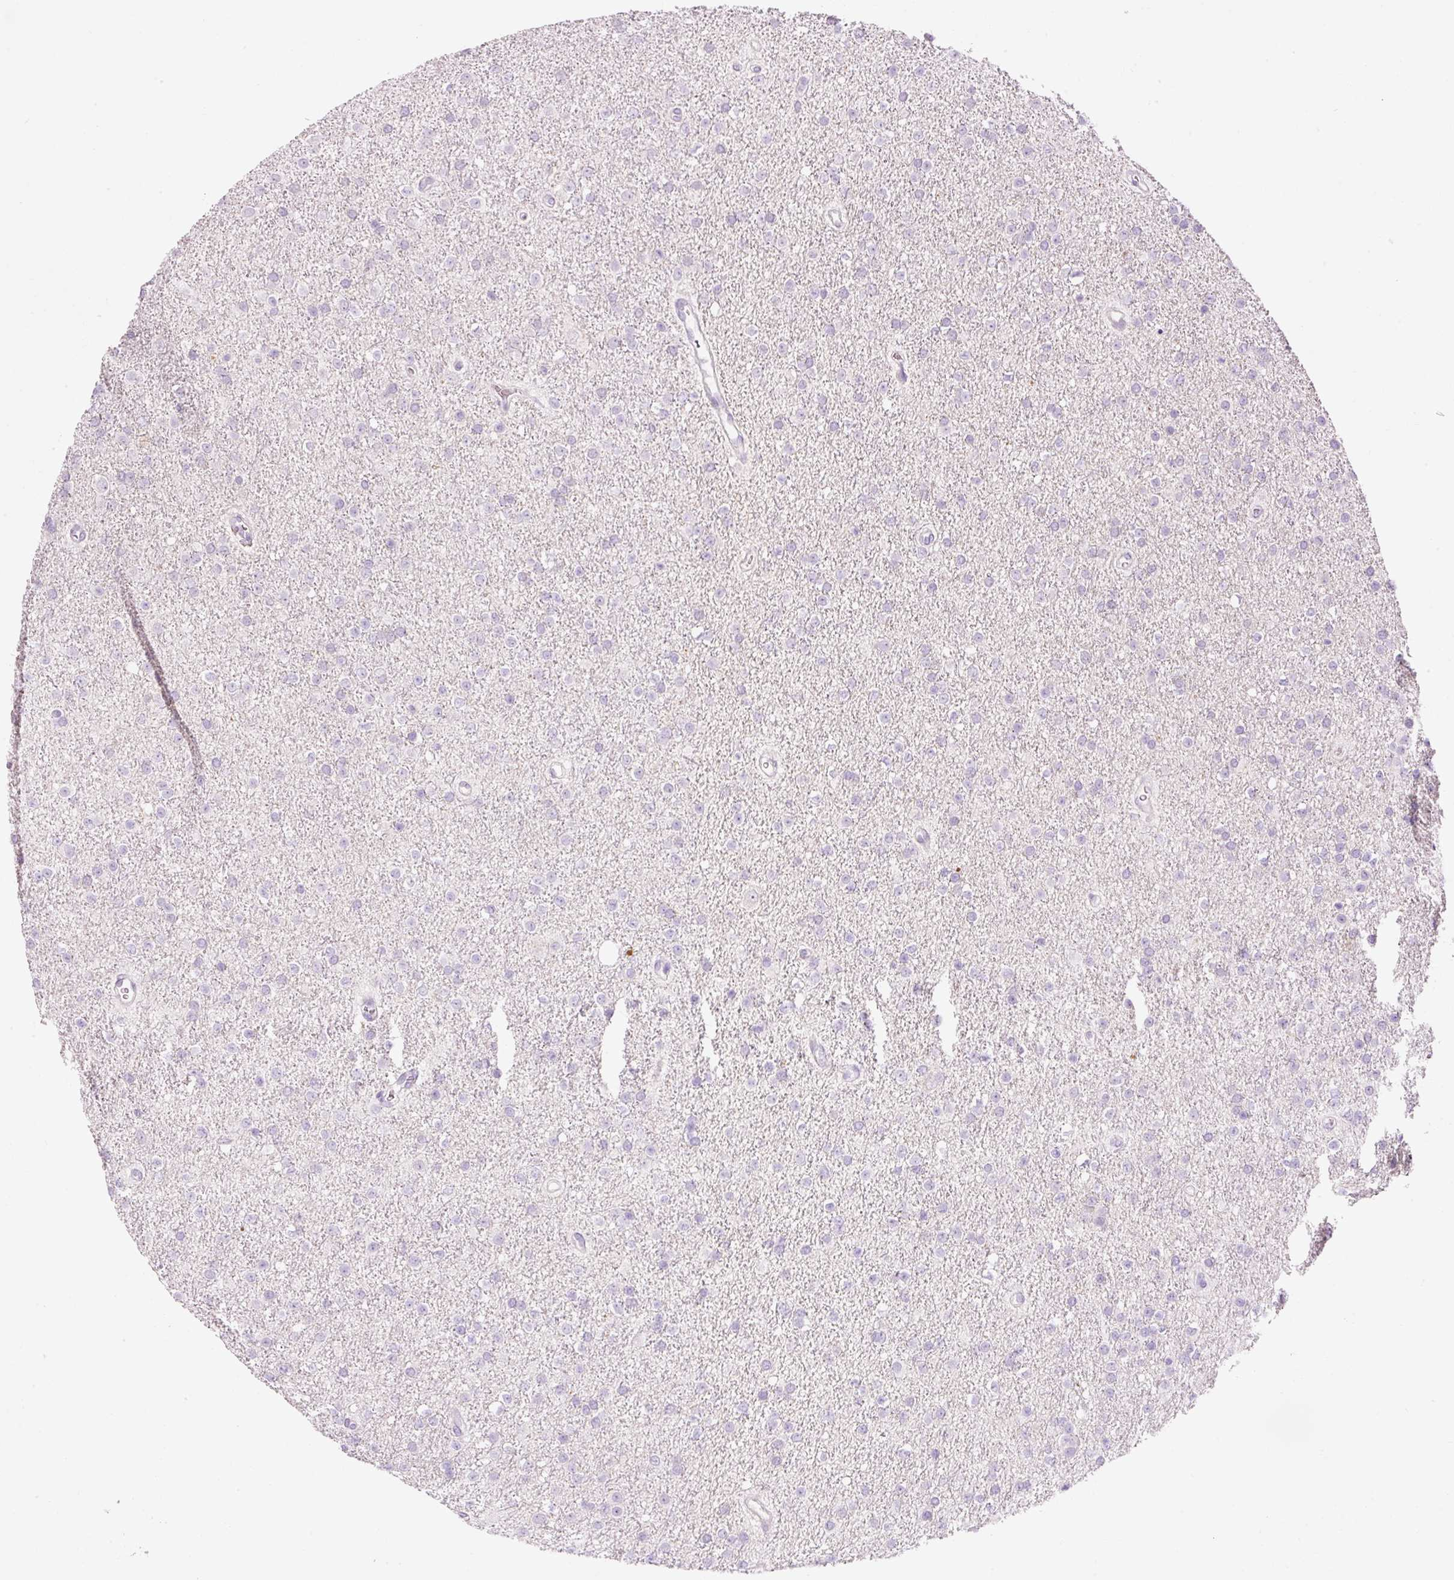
{"staining": {"intensity": "negative", "quantity": "none", "location": "none"}, "tissue": "glioma", "cell_type": "Tumor cells", "image_type": "cancer", "snomed": [{"axis": "morphology", "description": "Glioma, malignant, Low grade"}, {"axis": "topography", "description": "Brain"}], "caption": "IHC image of human malignant glioma (low-grade) stained for a protein (brown), which reveals no staining in tumor cells. (DAB (3,3'-diaminobenzidine) immunohistochemistry (IHC), high magnification).", "gene": "DHRS11", "patient": {"sex": "female", "age": 34}}